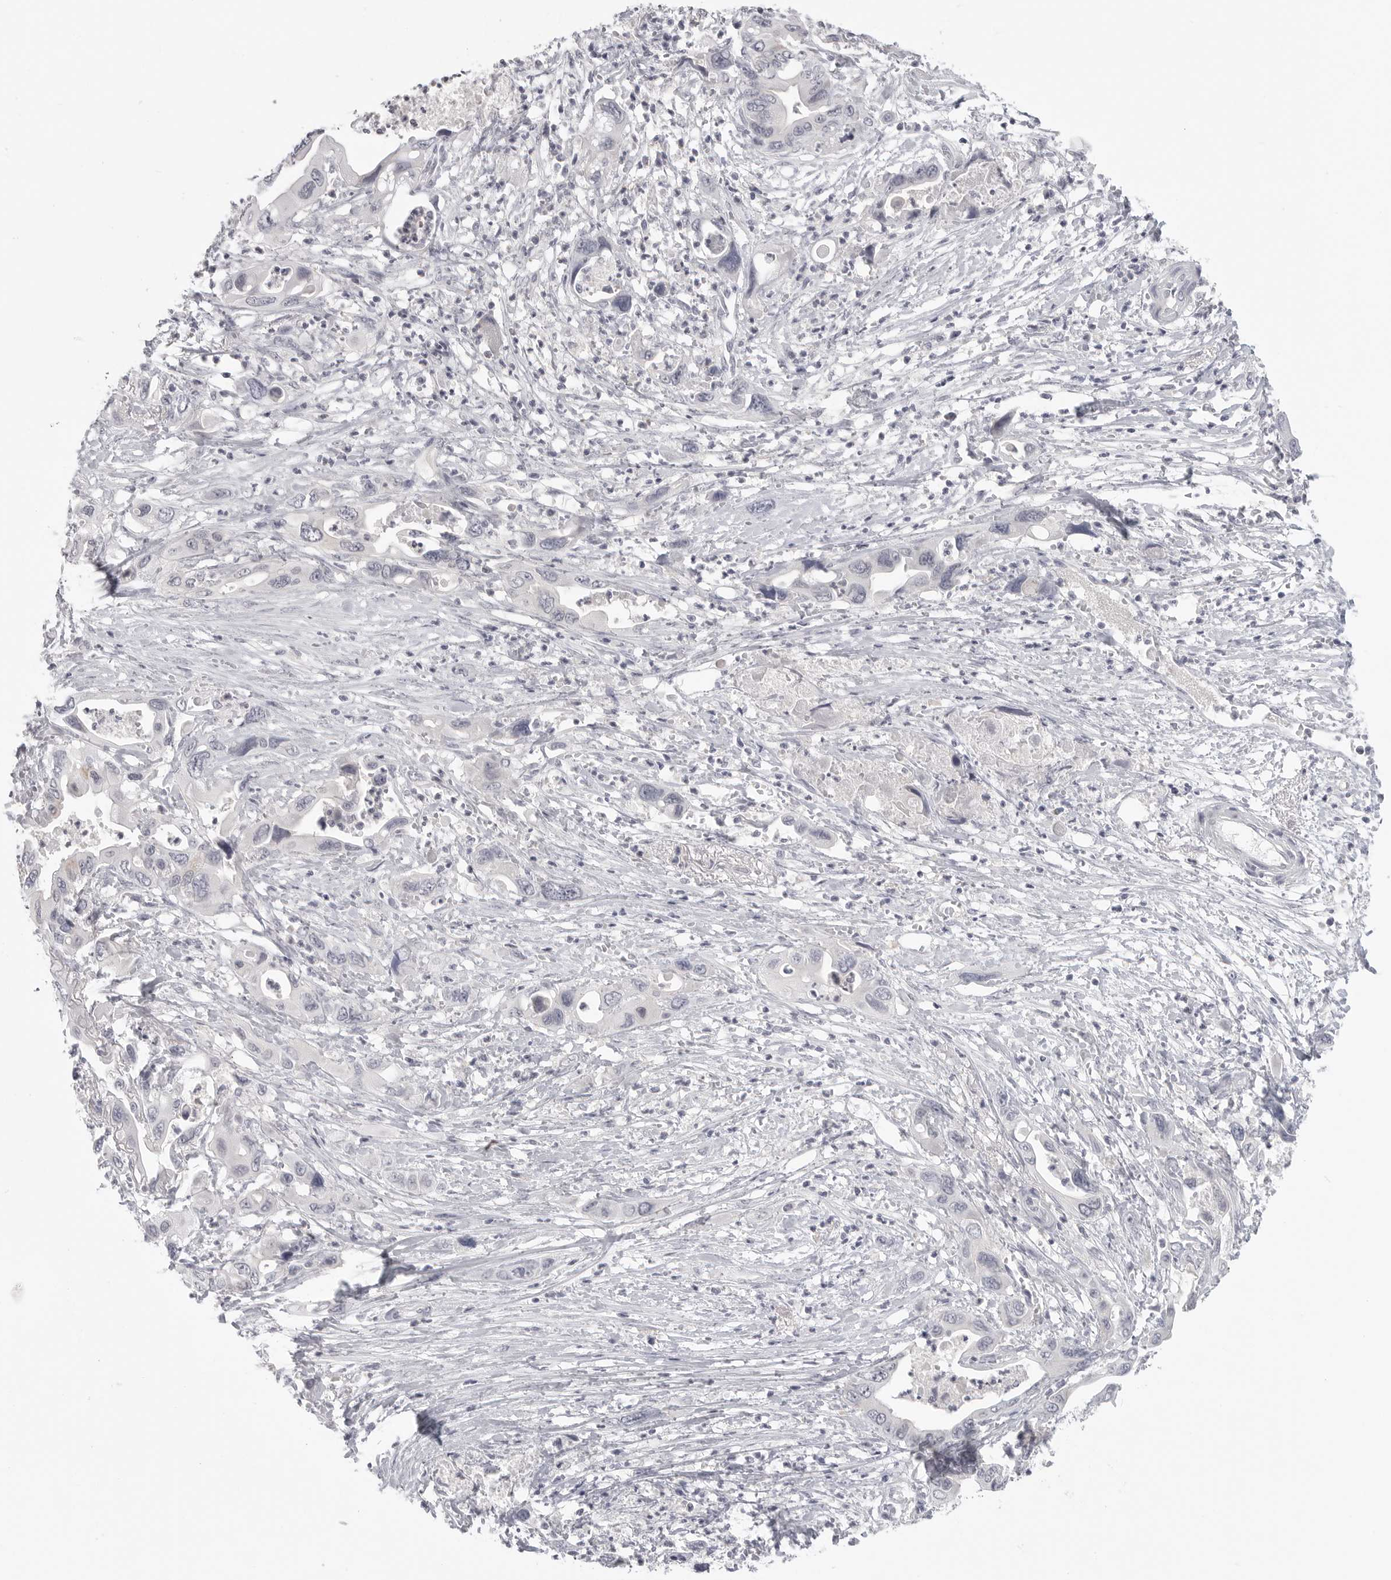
{"staining": {"intensity": "strong", "quantity": "<25%", "location": "cytoplasmic/membranous"}, "tissue": "pancreatic cancer", "cell_type": "Tumor cells", "image_type": "cancer", "snomed": [{"axis": "morphology", "description": "Adenocarcinoma, NOS"}, {"axis": "topography", "description": "Pancreas"}], "caption": "Protein expression analysis of human pancreatic cancer reveals strong cytoplasmic/membranous staining in approximately <25% of tumor cells. The protein of interest is stained brown, and the nuclei are stained in blue (DAB (3,3'-diaminobenzidine) IHC with brightfield microscopy, high magnification).", "gene": "HMGCS2", "patient": {"sex": "male", "age": 66}}